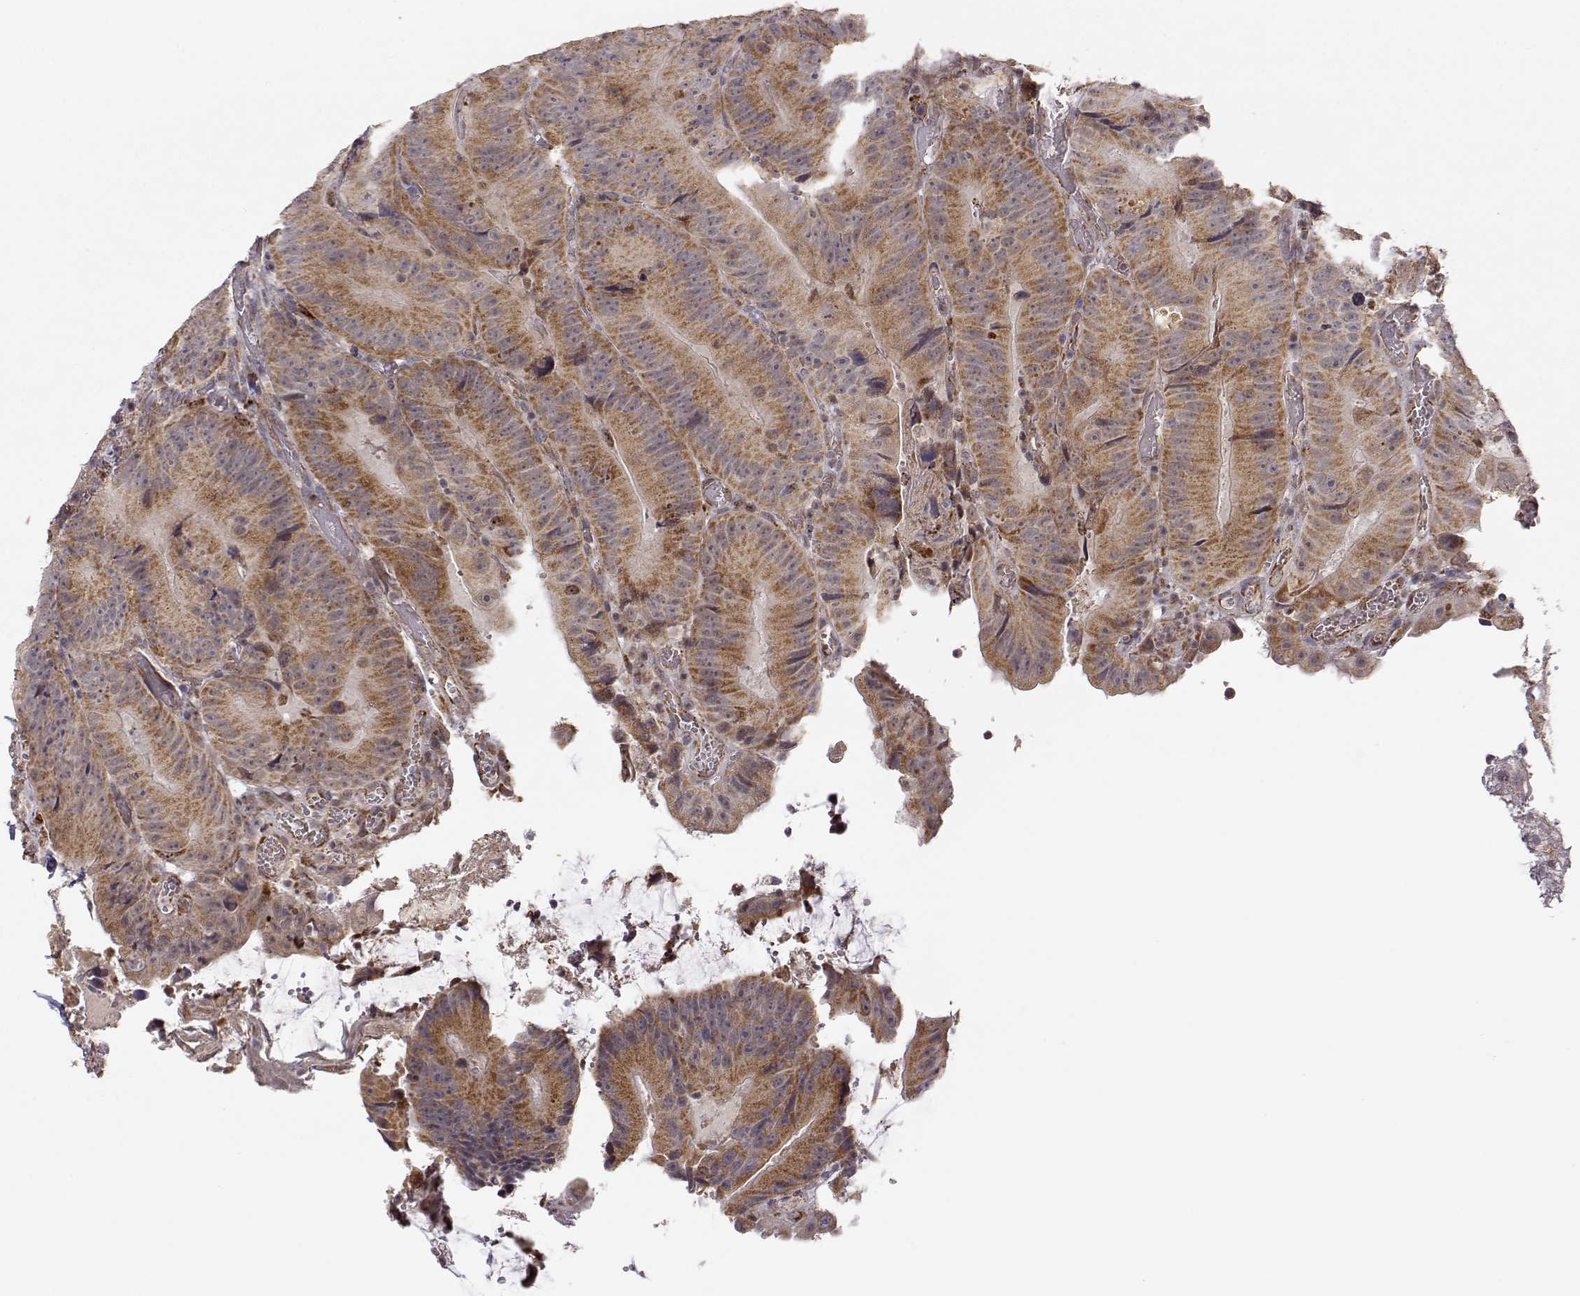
{"staining": {"intensity": "moderate", "quantity": ">75%", "location": "cytoplasmic/membranous"}, "tissue": "colorectal cancer", "cell_type": "Tumor cells", "image_type": "cancer", "snomed": [{"axis": "morphology", "description": "Adenocarcinoma, NOS"}, {"axis": "topography", "description": "Colon"}], "caption": "Approximately >75% of tumor cells in human colorectal cancer (adenocarcinoma) show moderate cytoplasmic/membranous protein expression as visualized by brown immunohistochemical staining.", "gene": "EXOG", "patient": {"sex": "female", "age": 86}}